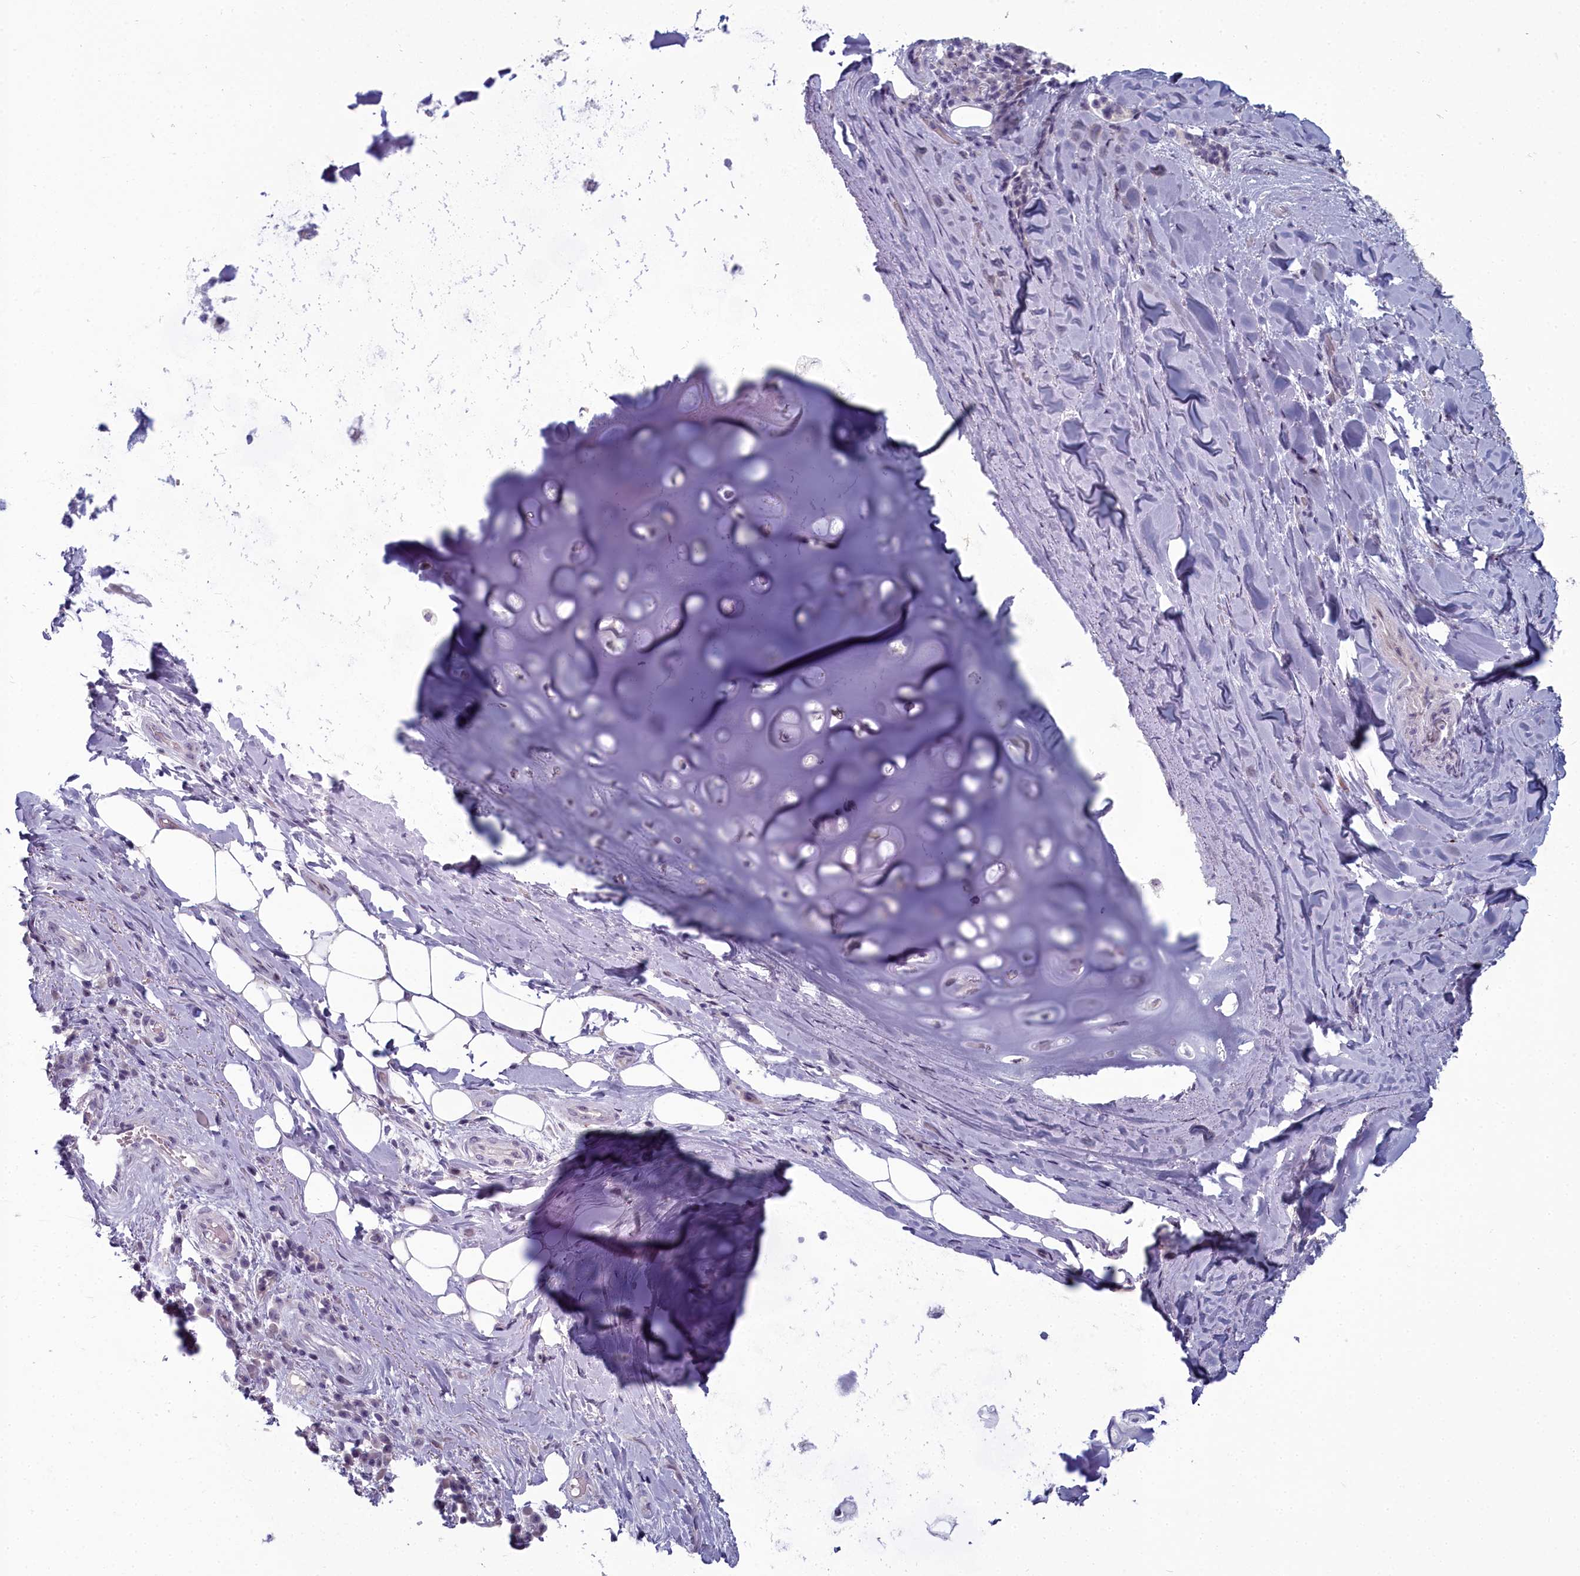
{"staining": {"intensity": "negative", "quantity": "none", "location": "none"}, "tissue": "adipose tissue", "cell_type": "Adipocytes", "image_type": "normal", "snomed": [{"axis": "morphology", "description": "Normal tissue, NOS"}, {"axis": "morphology", "description": "Squamous cell carcinoma, NOS"}, {"axis": "topography", "description": "Bronchus"}, {"axis": "topography", "description": "Lung"}], "caption": "There is no significant staining in adipocytes of adipose tissue. (Immunohistochemistry (ihc), brightfield microscopy, high magnification).", "gene": "INSYN2A", "patient": {"sex": "male", "age": 64}}